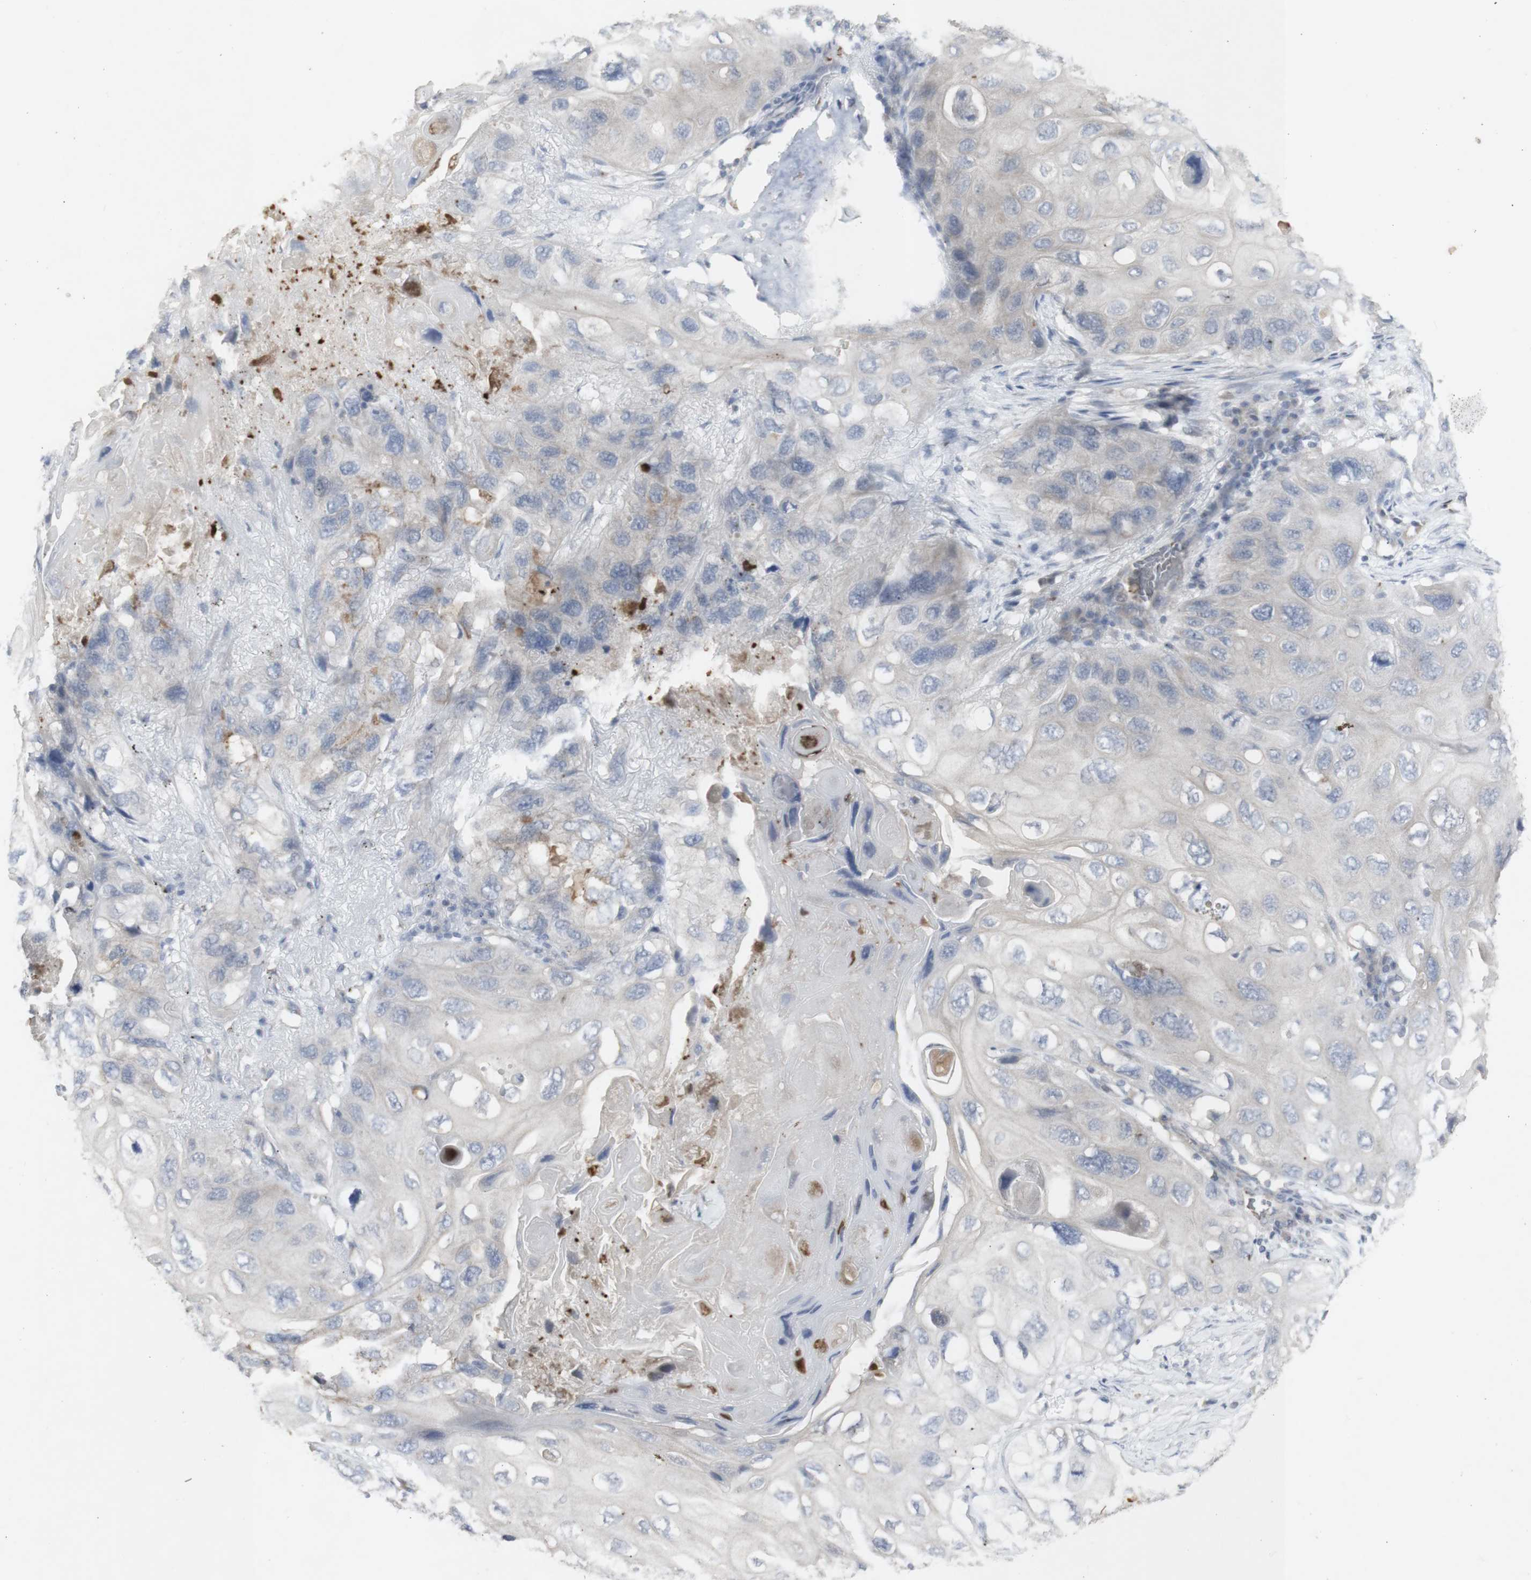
{"staining": {"intensity": "weak", "quantity": "25%-75%", "location": "cytoplasmic/membranous"}, "tissue": "lung cancer", "cell_type": "Tumor cells", "image_type": "cancer", "snomed": [{"axis": "morphology", "description": "Squamous cell carcinoma, NOS"}, {"axis": "topography", "description": "Lung"}], "caption": "Lung squamous cell carcinoma was stained to show a protein in brown. There is low levels of weak cytoplasmic/membranous expression in approximately 25%-75% of tumor cells.", "gene": "INS", "patient": {"sex": "female", "age": 73}}